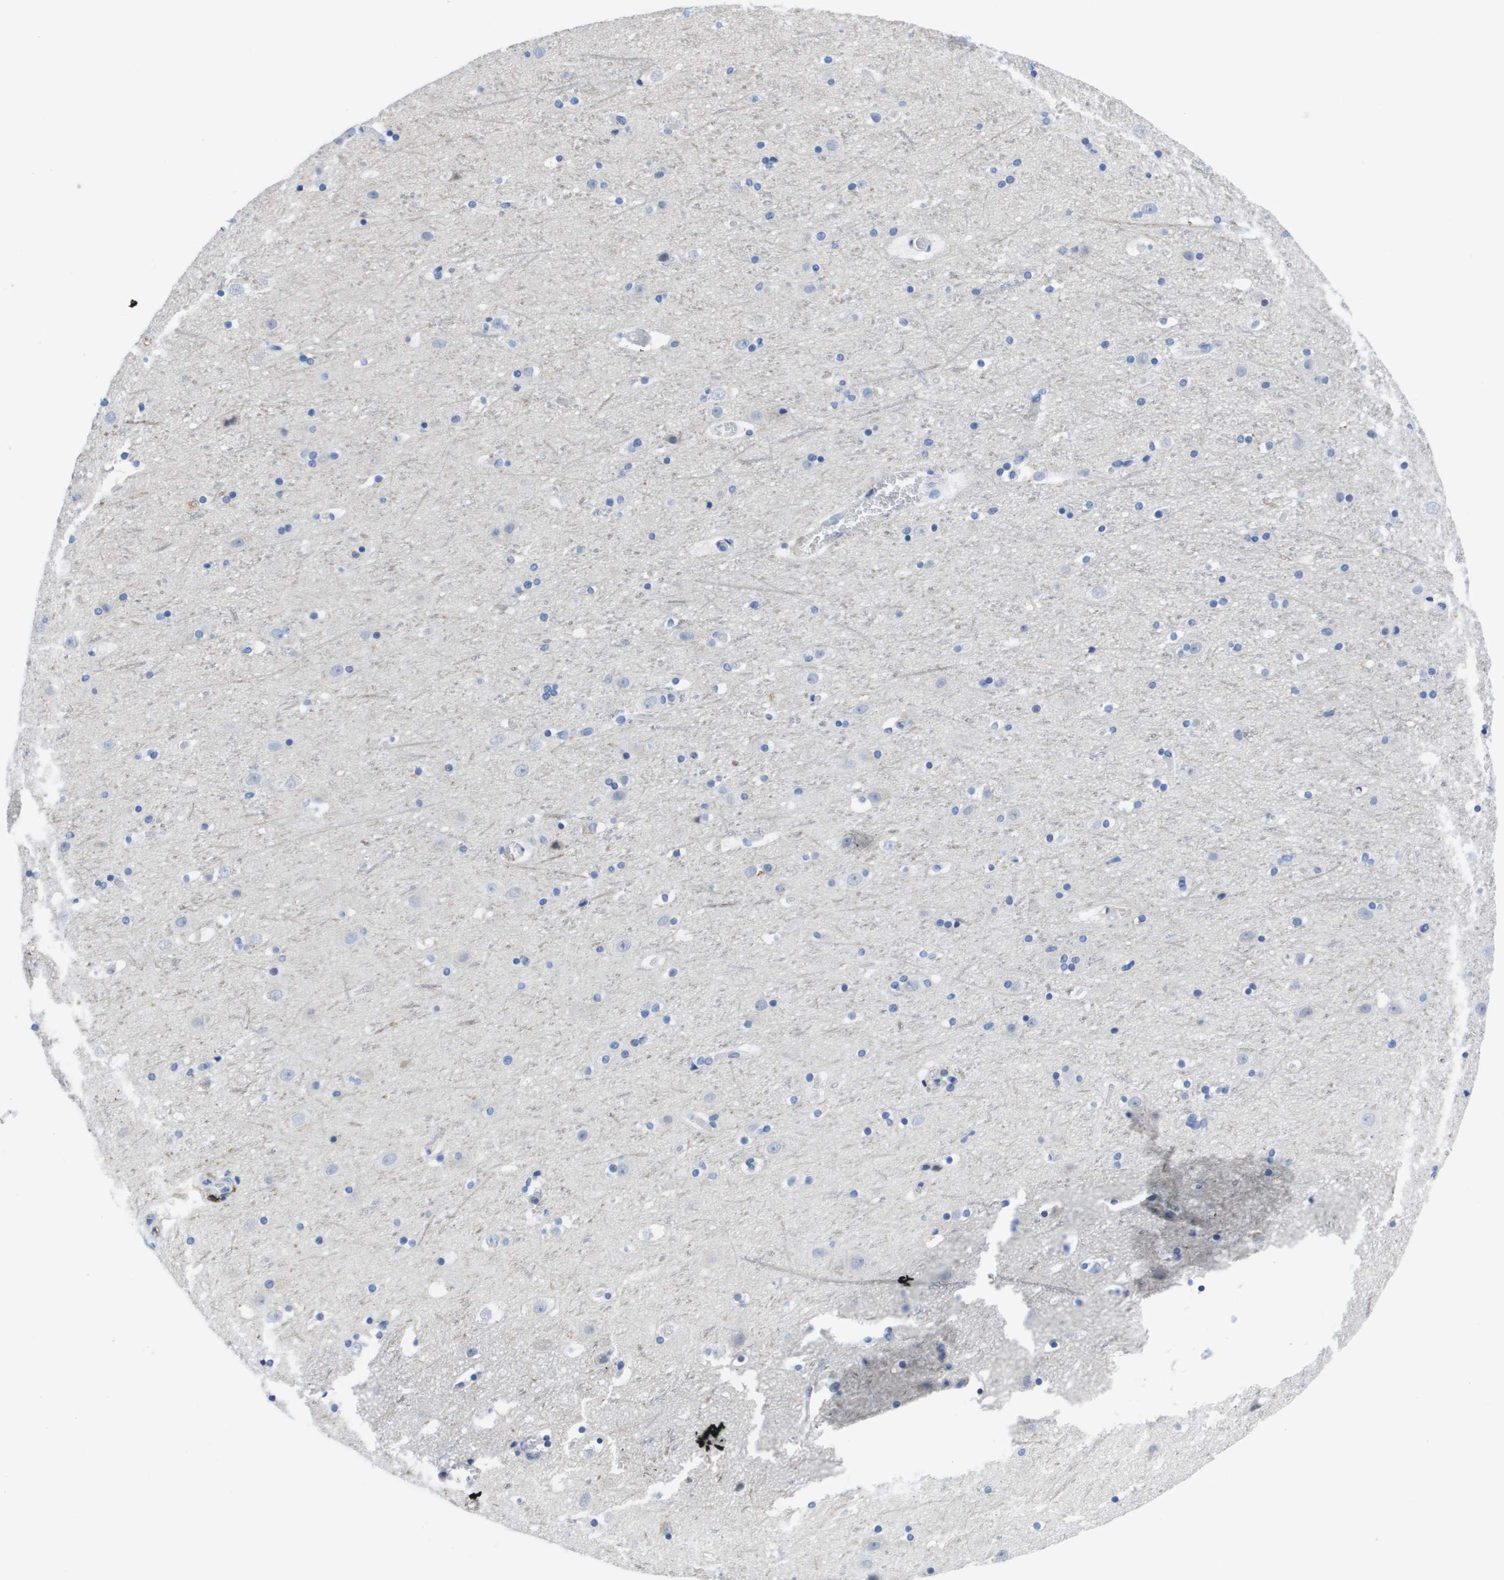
{"staining": {"intensity": "negative", "quantity": "none", "location": "none"}, "tissue": "cerebral cortex", "cell_type": "Endothelial cells", "image_type": "normal", "snomed": [{"axis": "morphology", "description": "Normal tissue, NOS"}, {"axis": "topography", "description": "Cerebral cortex"}], "caption": "The IHC photomicrograph has no significant staining in endothelial cells of cerebral cortex. Nuclei are stained in blue.", "gene": "MS4A1", "patient": {"sex": "male", "age": 45}}